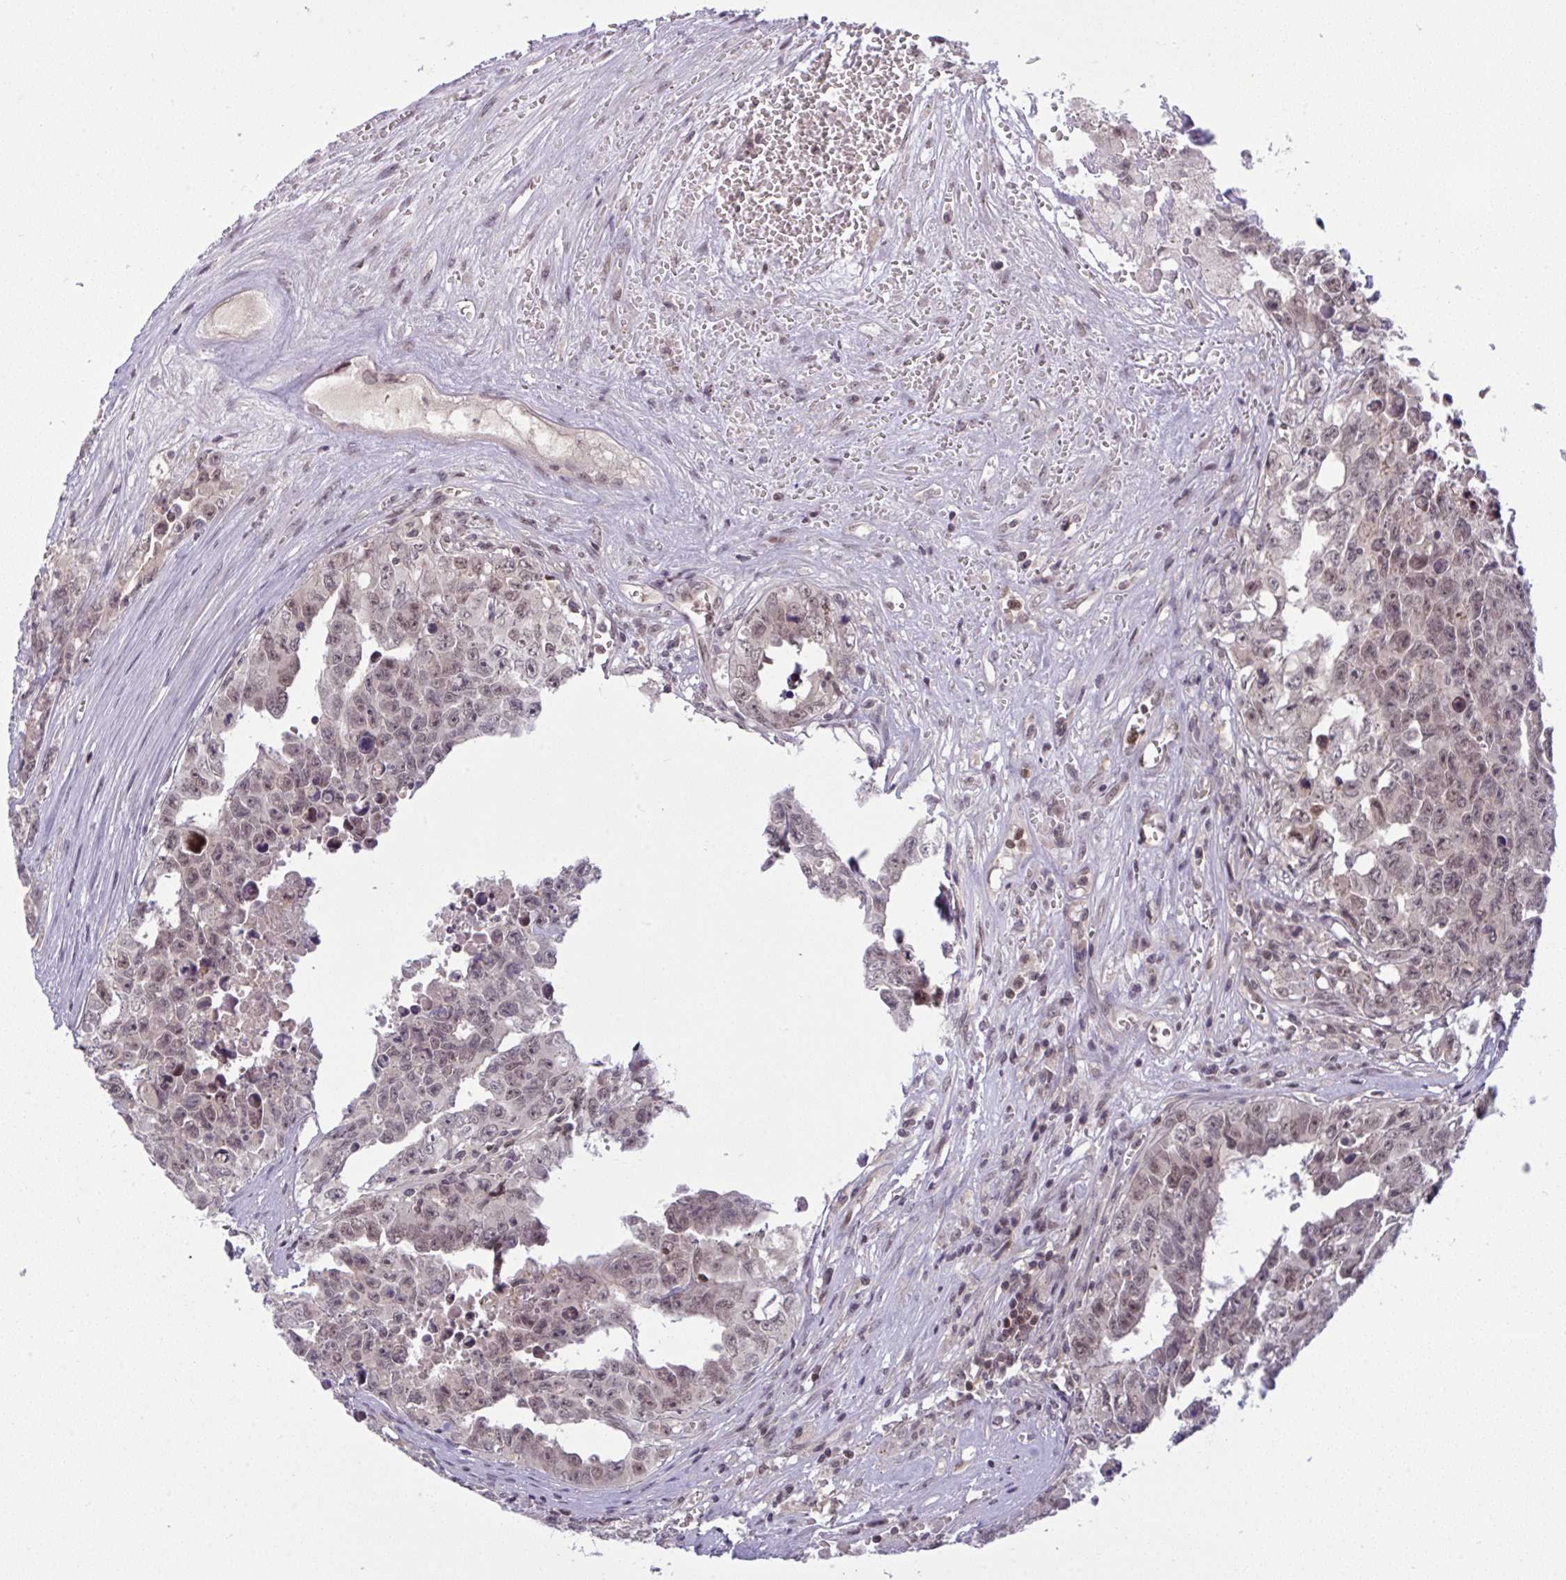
{"staining": {"intensity": "weak", "quantity": ">75%", "location": "nuclear"}, "tissue": "testis cancer", "cell_type": "Tumor cells", "image_type": "cancer", "snomed": [{"axis": "morphology", "description": "Carcinoma, Embryonal, NOS"}, {"axis": "topography", "description": "Testis"}], "caption": "IHC photomicrograph of human embryonal carcinoma (testis) stained for a protein (brown), which reveals low levels of weak nuclear expression in approximately >75% of tumor cells.", "gene": "KLF2", "patient": {"sex": "male", "age": 24}}